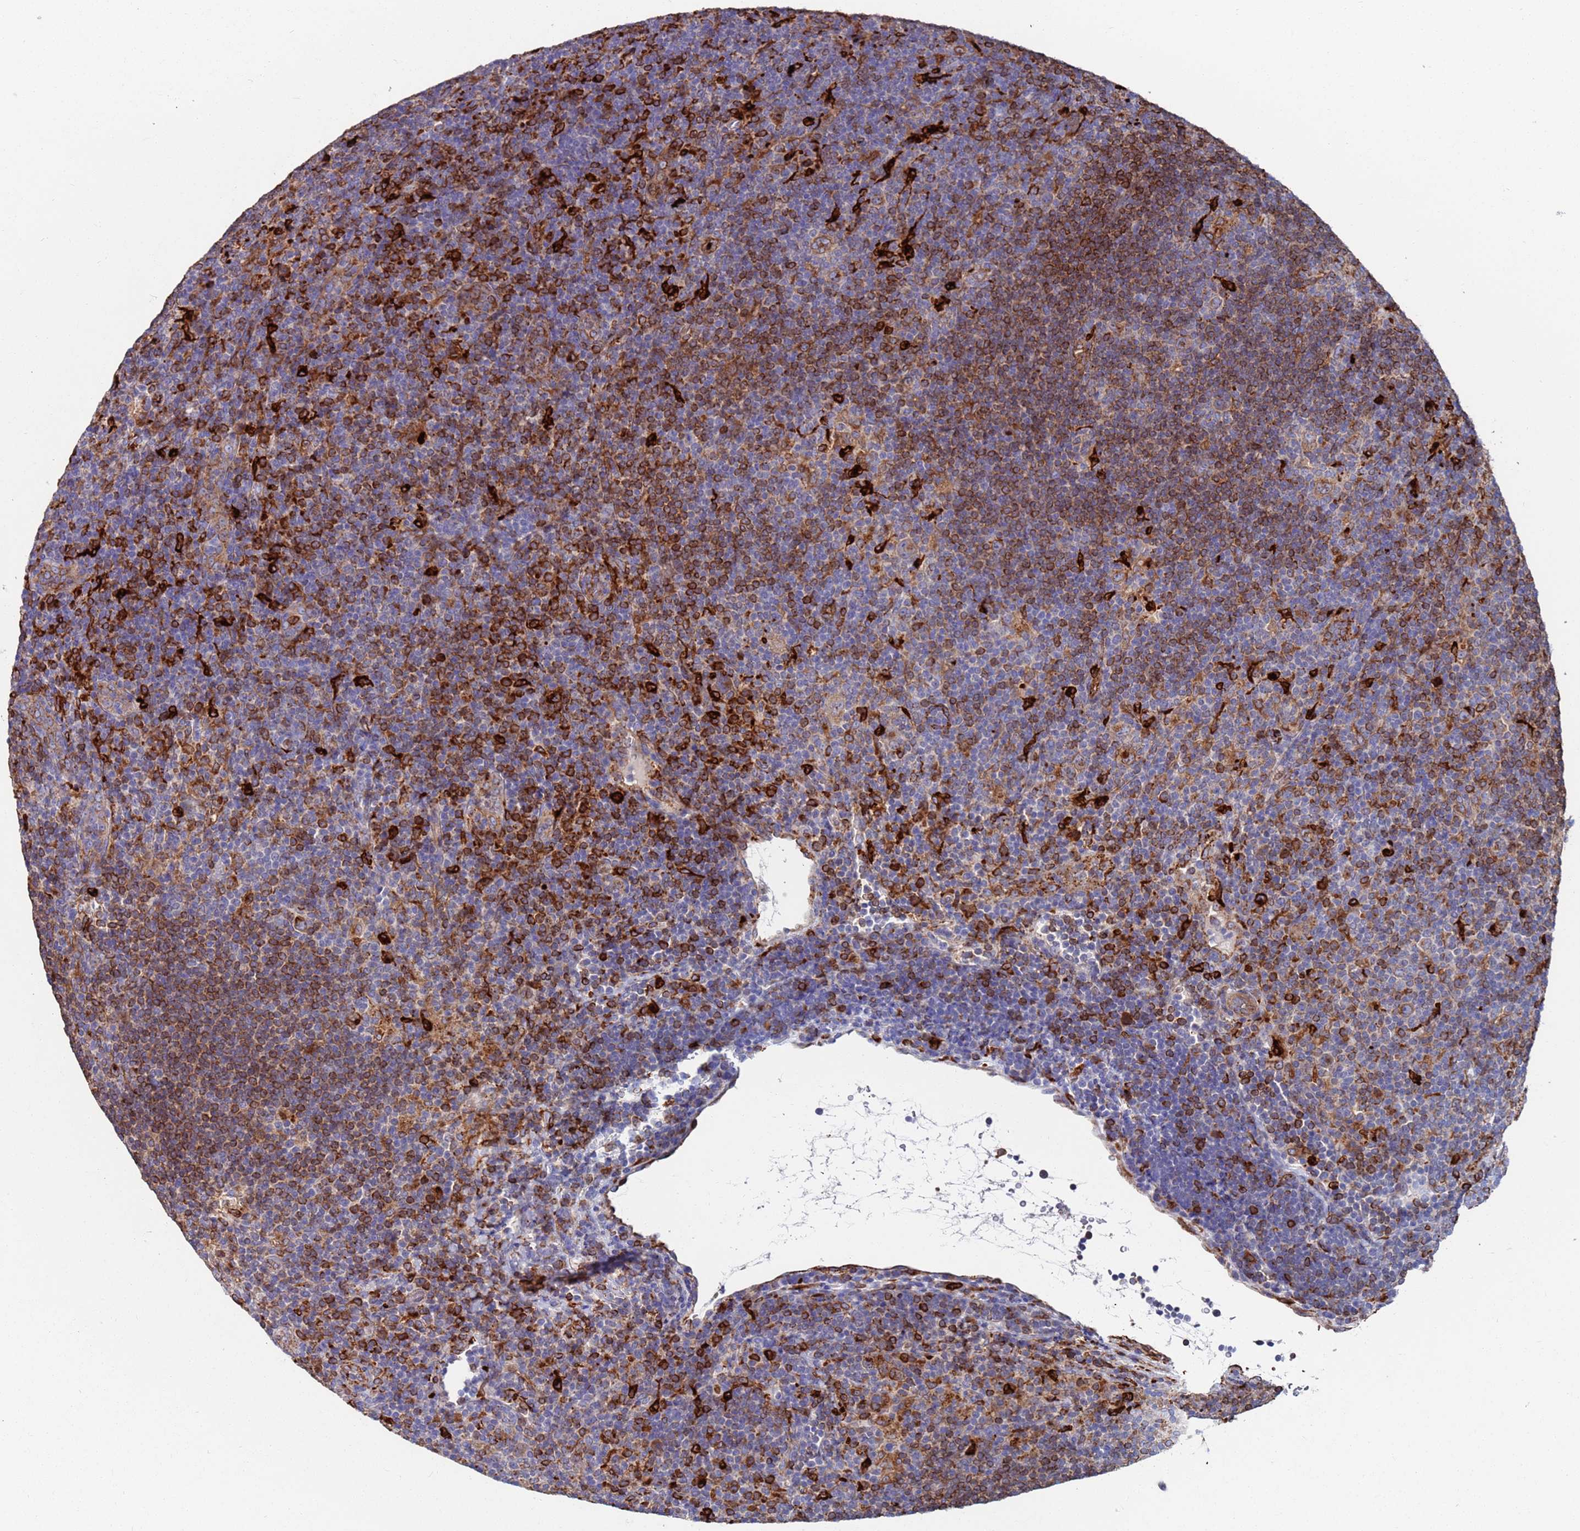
{"staining": {"intensity": "moderate", "quantity": ">75%", "location": "cytoplasmic/membranous"}, "tissue": "lymphoma", "cell_type": "Tumor cells", "image_type": "cancer", "snomed": [{"axis": "morphology", "description": "Hodgkin's disease, NOS"}, {"axis": "topography", "description": "Lymph node"}], "caption": "An image showing moderate cytoplasmic/membranous positivity in approximately >75% of tumor cells in lymphoma, as visualized by brown immunohistochemical staining.", "gene": "GREB1L", "patient": {"sex": "female", "age": 57}}